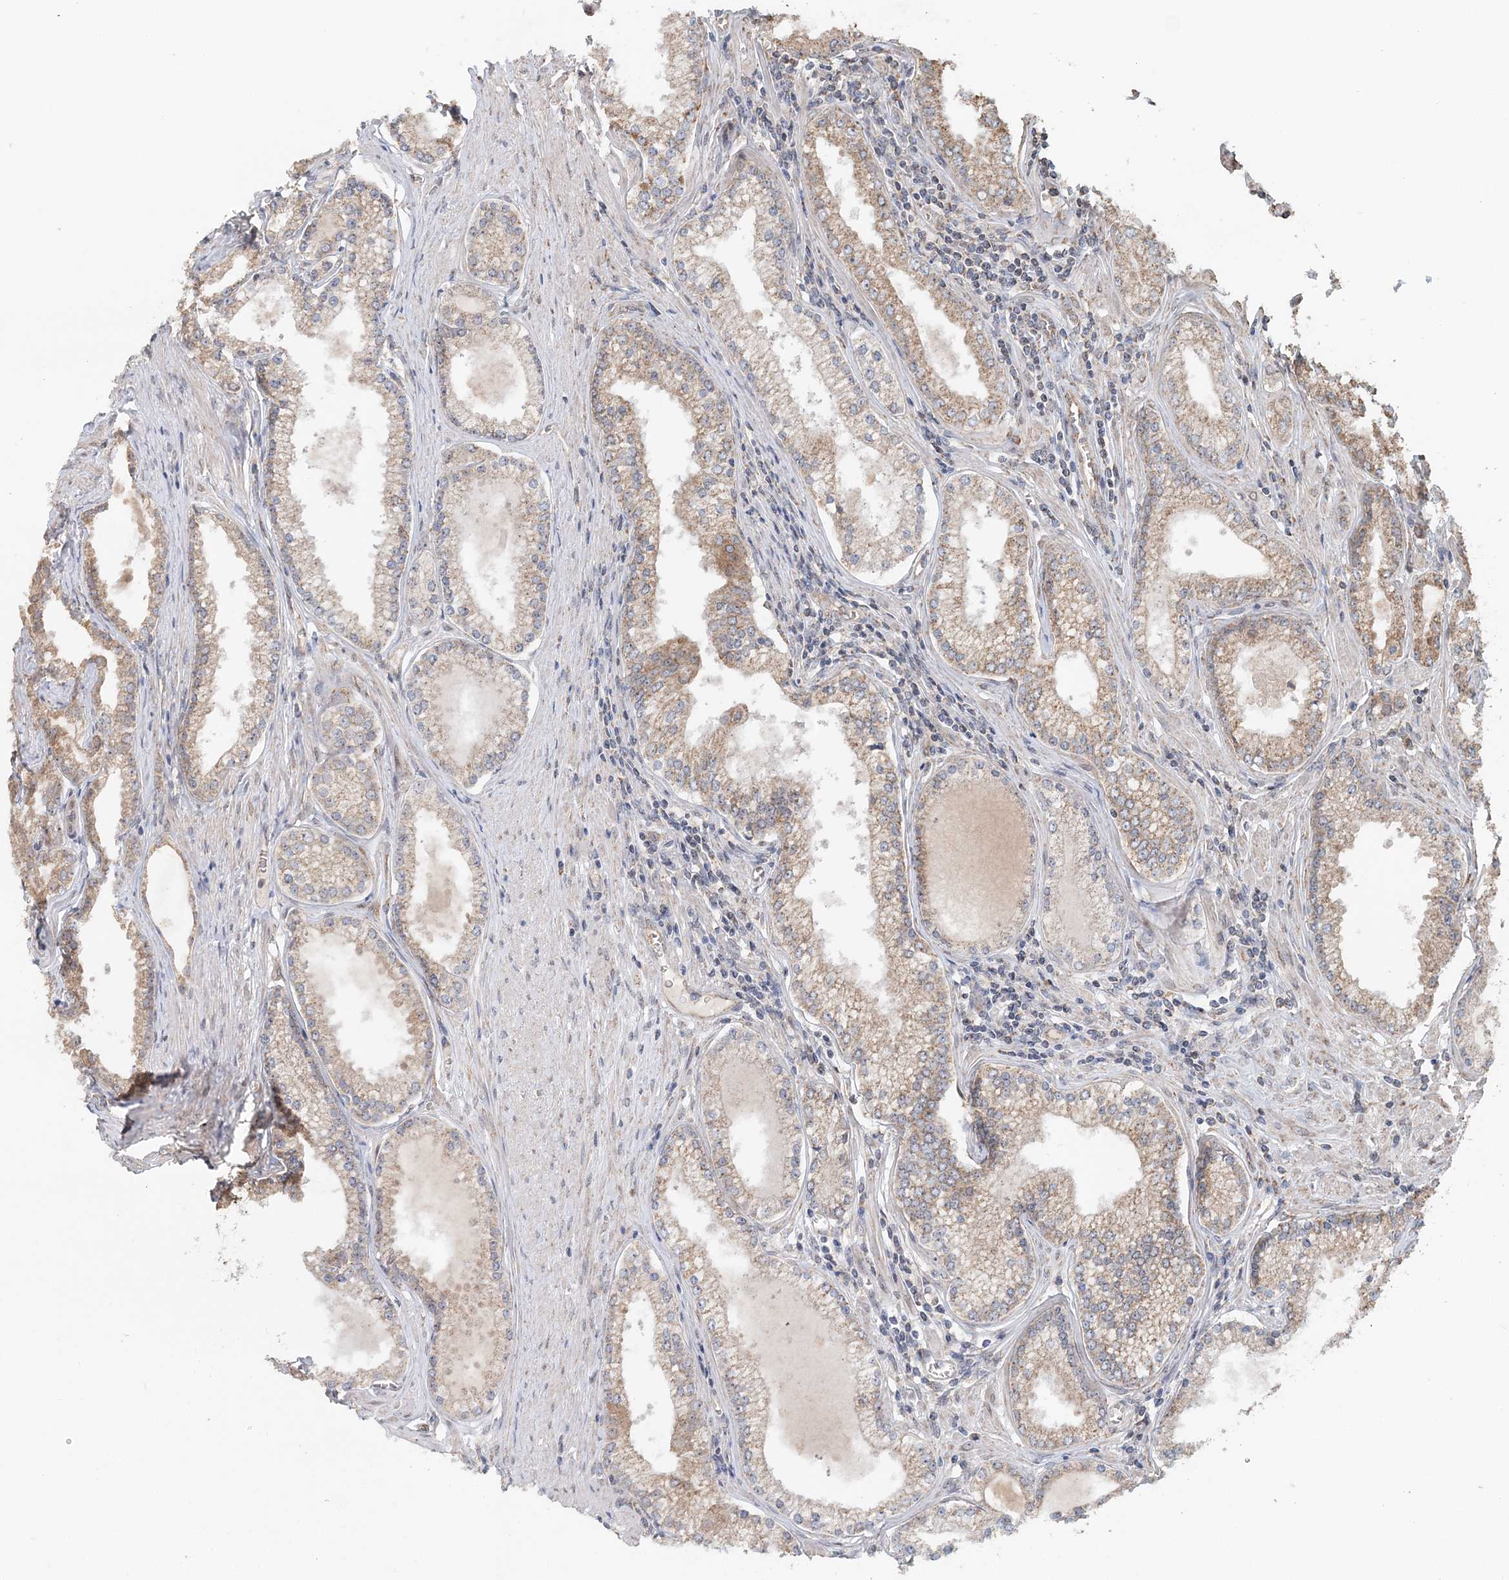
{"staining": {"intensity": "moderate", "quantity": ">75%", "location": "cytoplasmic/membranous"}, "tissue": "prostate cancer", "cell_type": "Tumor cells", "image_type": "cancer", "snomed": [{"axis": "morphology", "description": "Adenocarcinoma, High grade"}, {"axis": "topography", "description": "Prostate"}], "caption": "Human prostate cancer (adenocarcinoma (high-grade)) stained with a brown dye displays moderate cytoplasmic/membranous positive staining in about >75% of tumor cells.", "gene": "FBXO38", "patient": {"sex": "male", "age": 68}}